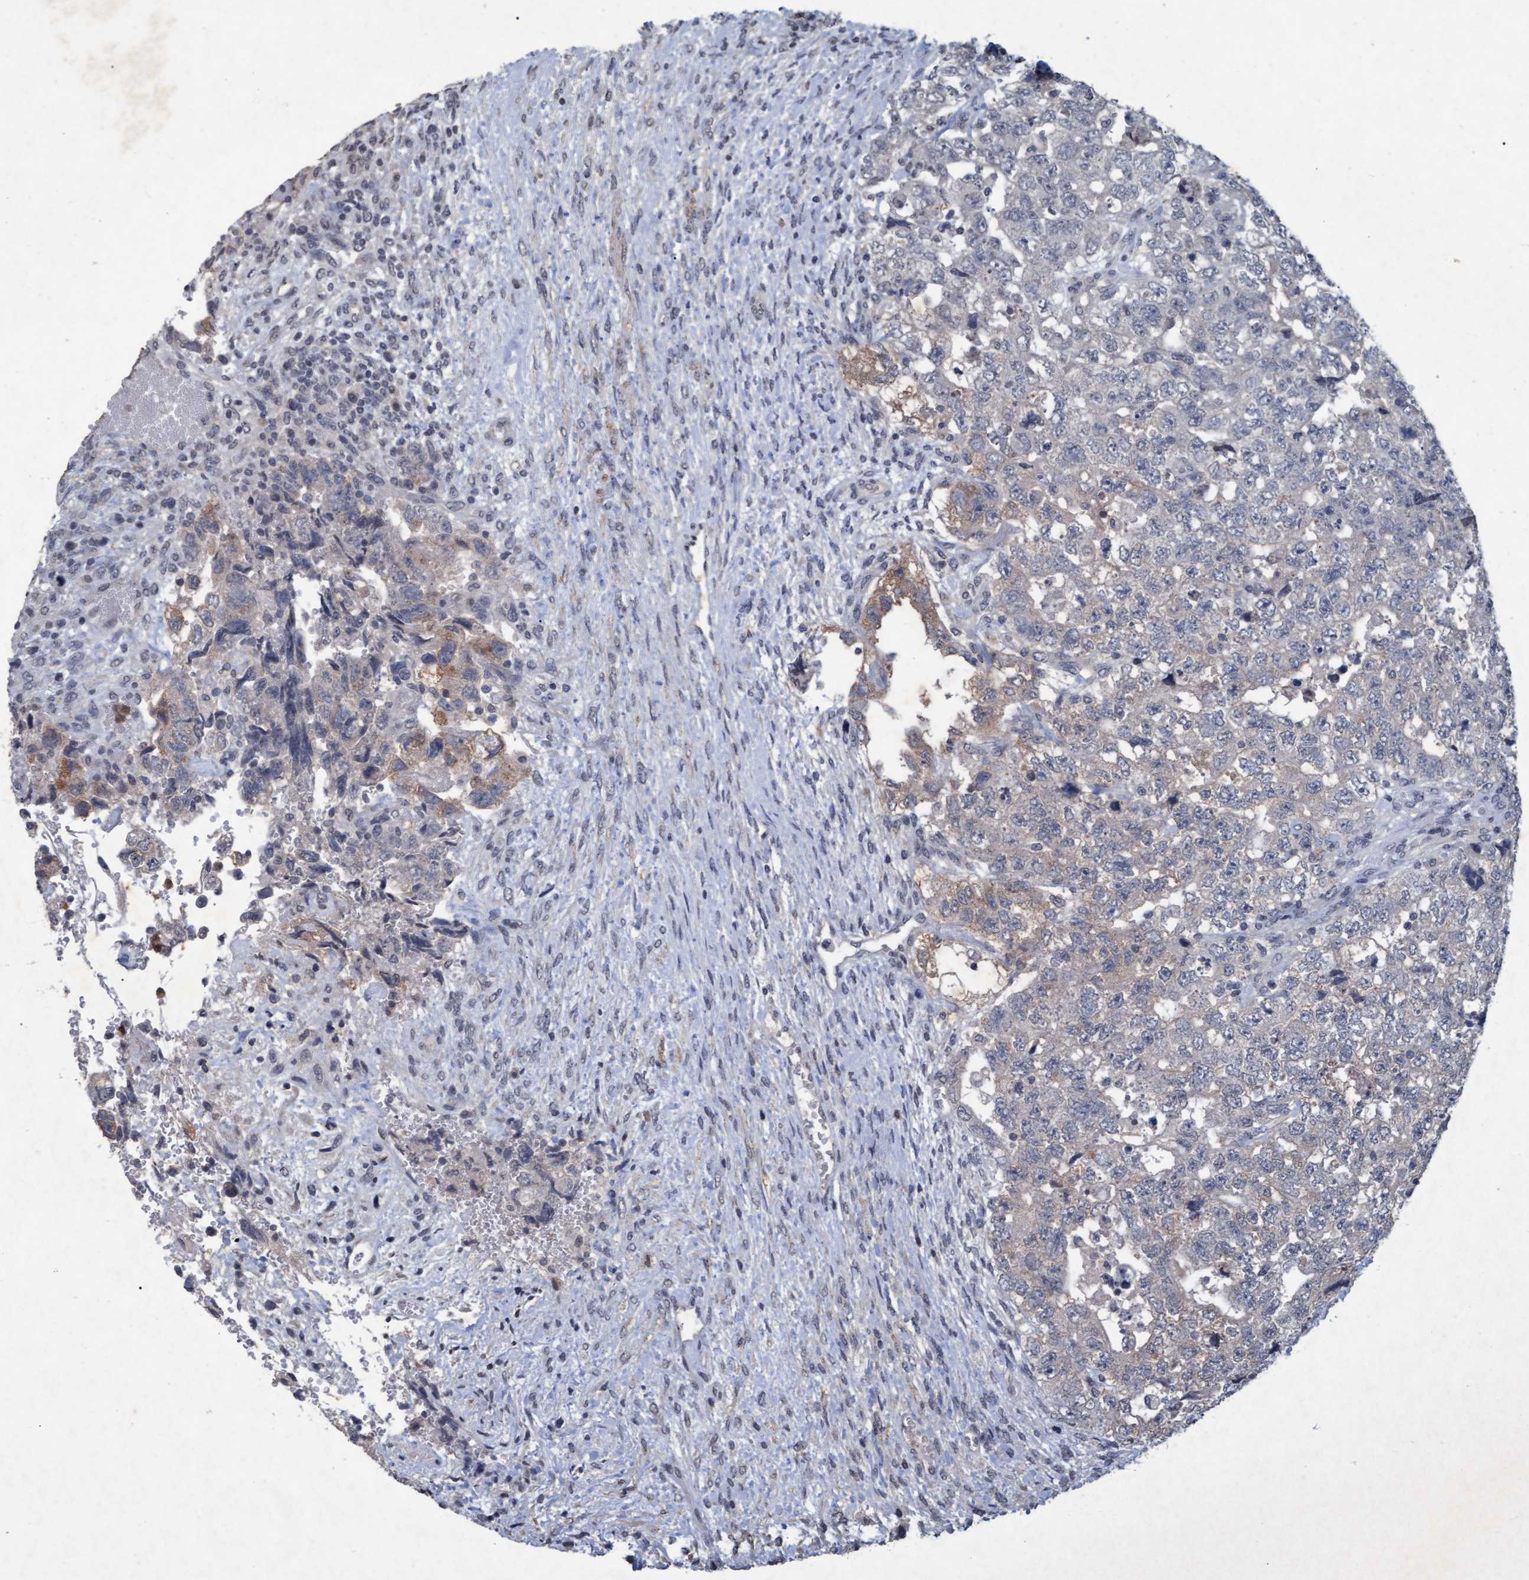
{"staining": {"intensity": "weak", "quantity": "<25%", "location": "cytoplasmic/membranous"}, "tissue": "testis cancer", "cell_type": "Tumor cells", "image_type": "cancer", "snomed": [{"axis": "morphology", "description": "Carcinoma, Embryonal, NOS"}, {"axis": "topography", "description": "Testis"}], "caption": "Embryonal carcinoma (testis) stained for a protein using immunohistochemistry (IHC) demonstrates no positivity tumor cells.", "gene": "GALC", "patient": {"sex": "male", "age": 36}}